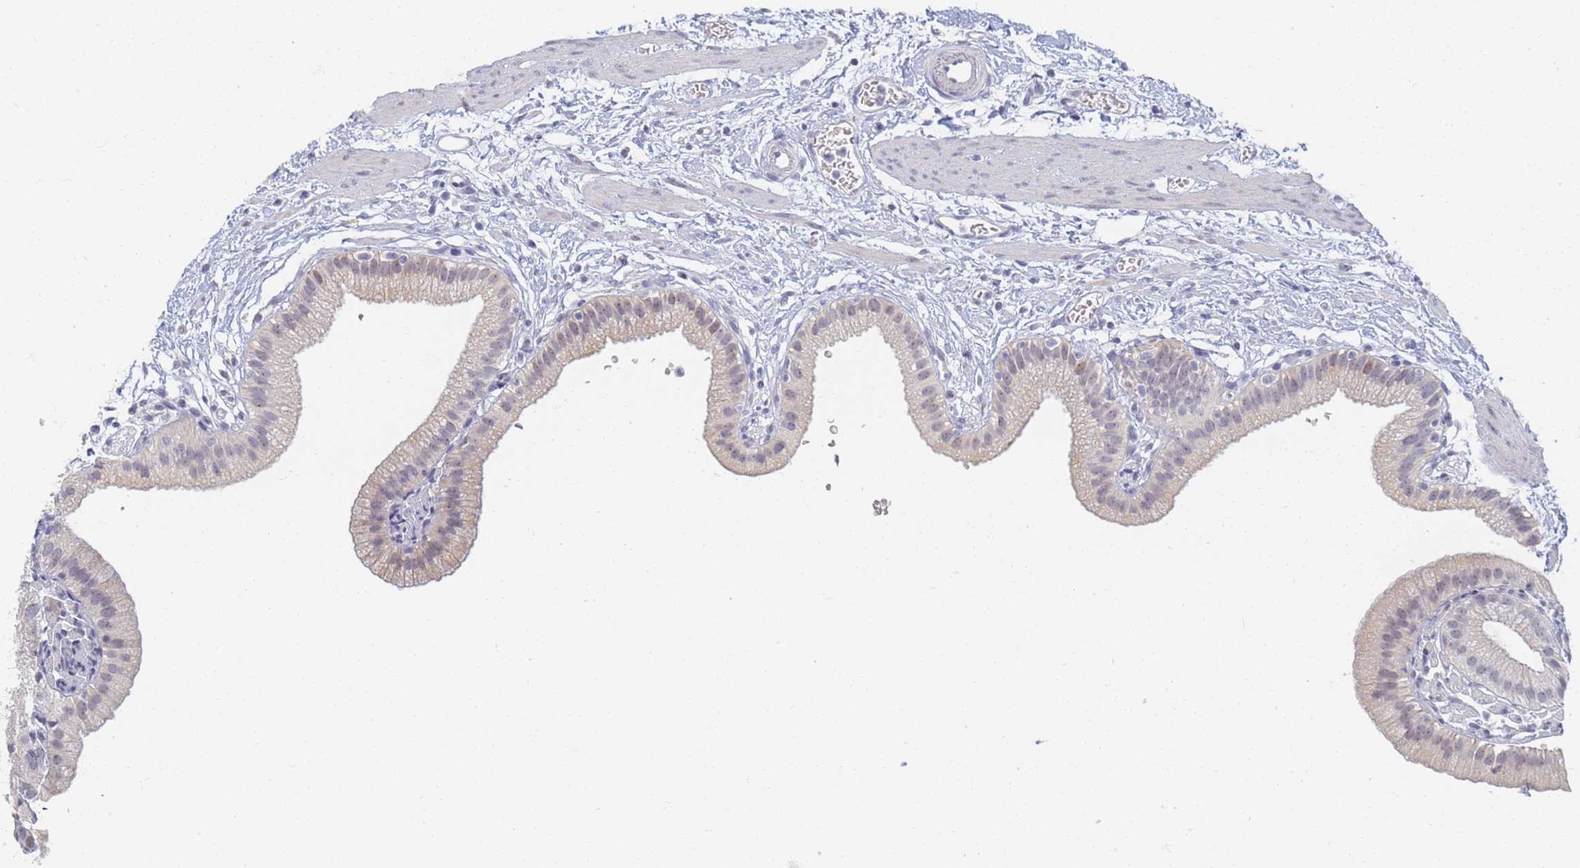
{"staining": {"intensity": "weak", "quantity": "<25%", "location": "cytoplasmic/membranous"}, "tissue": "gallbladder", "cell_type": "Glandular cells", "image_type": "normal", "snomed": [{"axis": "morphology", "description": "Normal tissue, NOS"}, {"axis": "topography", "description": "Gallbladder"}], "caption": "This is an immunohistochemistry (IHC) photomicrograph of benign gallbladder. There is no staining in glandular cells.", "gene": "SLC38A9", "patient": {"sex": "male", "age": 55}}